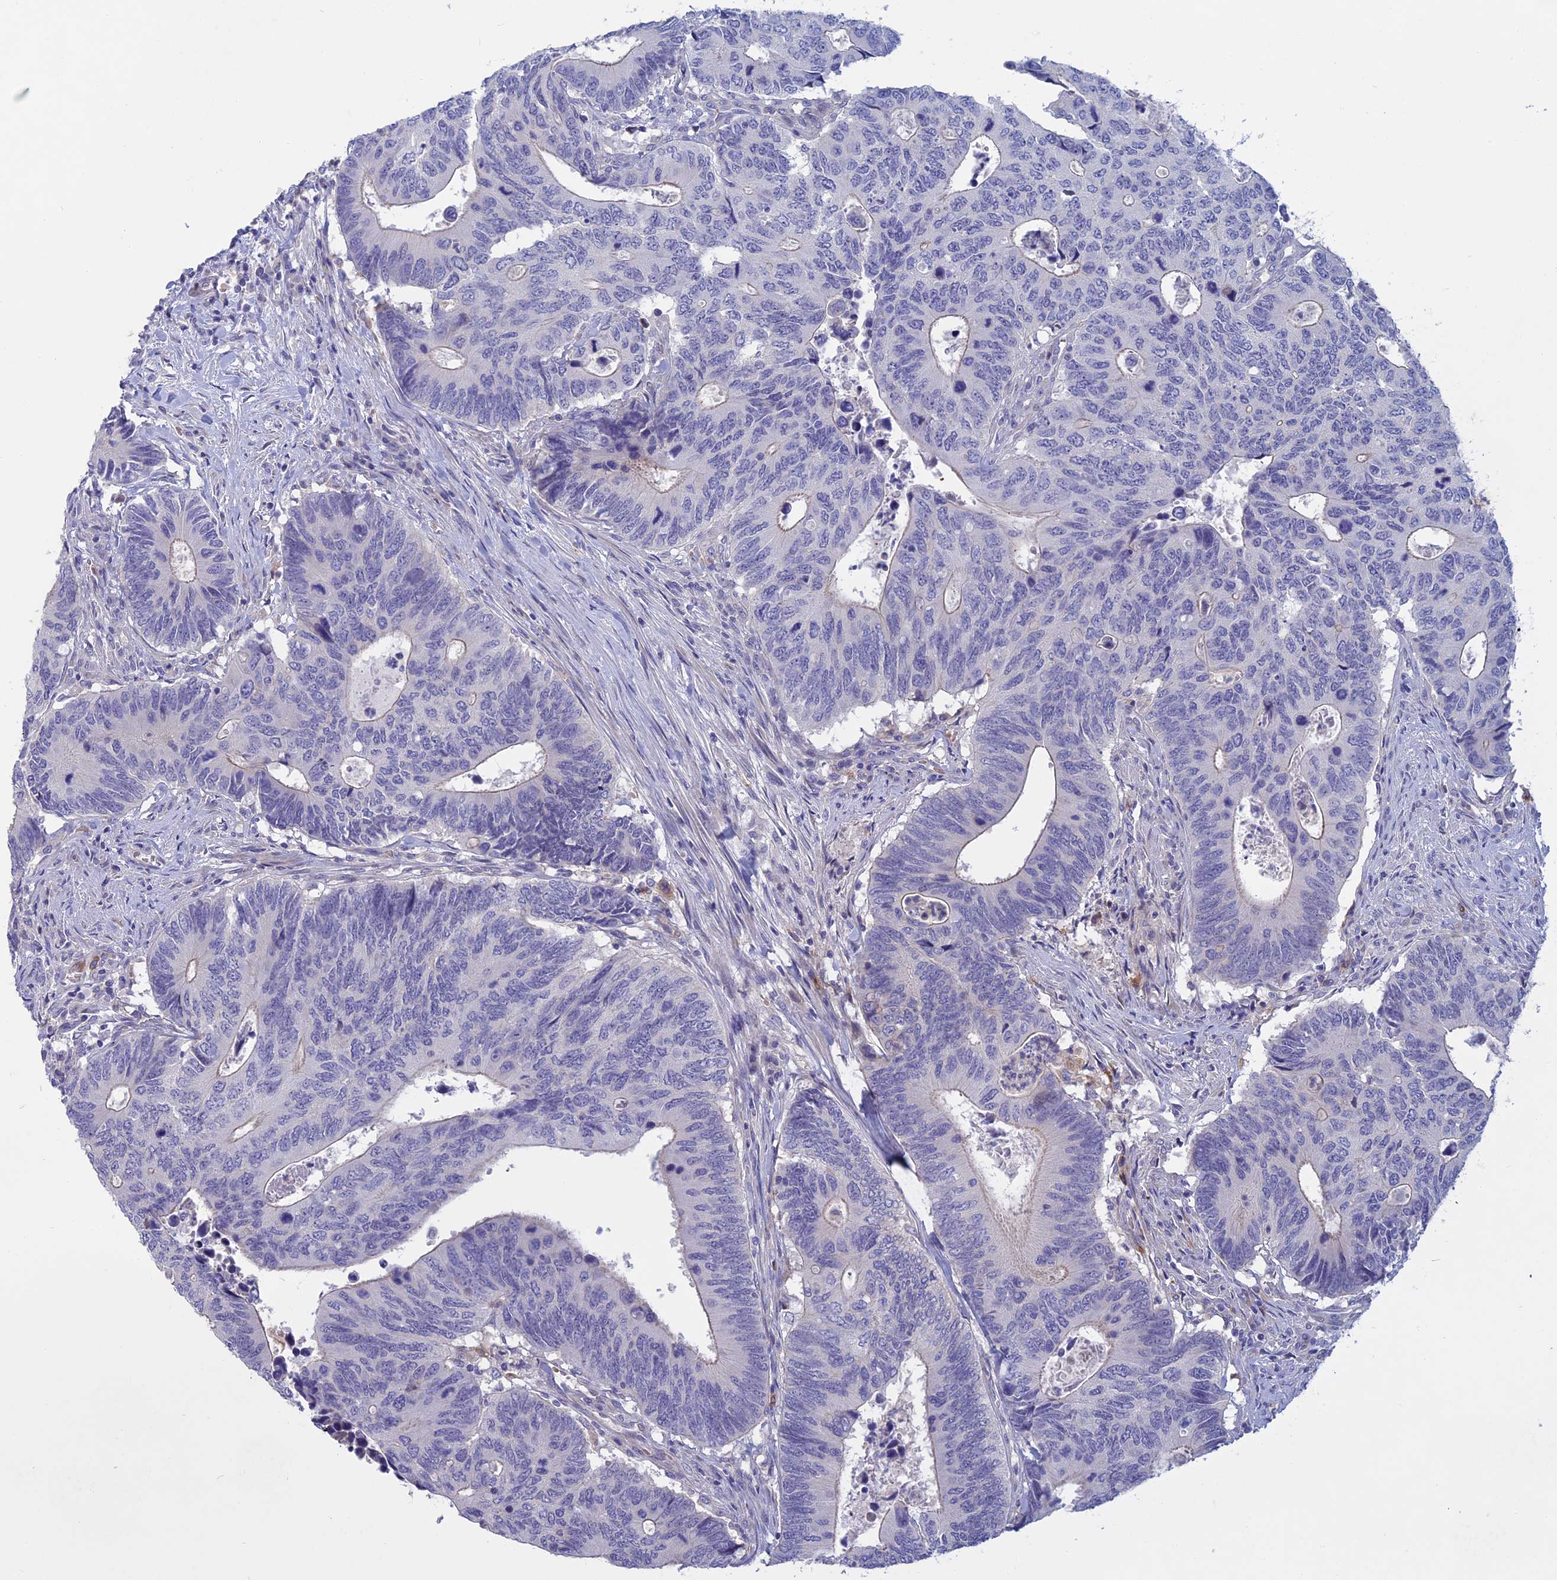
{"staining": {"intensity": "negative", "quantity": "none", "location": "none"}, "tissue": "colorectal cancer", "cell_type": "Tumor cells", "image_type": "cancer", "snomed": [{"axis": "morphology", "description": "Adenocarcinoma, NOS"}, {"axis": "topography", "description": "Colon"}], "caption": "Histopathology image shows no significant protein expression in tumor cells of colorectal cancer (adenocarcinoma). The staining was performed using DAB to visualize the protein expression in brown, while the nuclei were stained in blue with hematoxylin (Magnification: 20x).", "gene": "SLC2A6", "patient": {"sex": "male", "age": 87}}